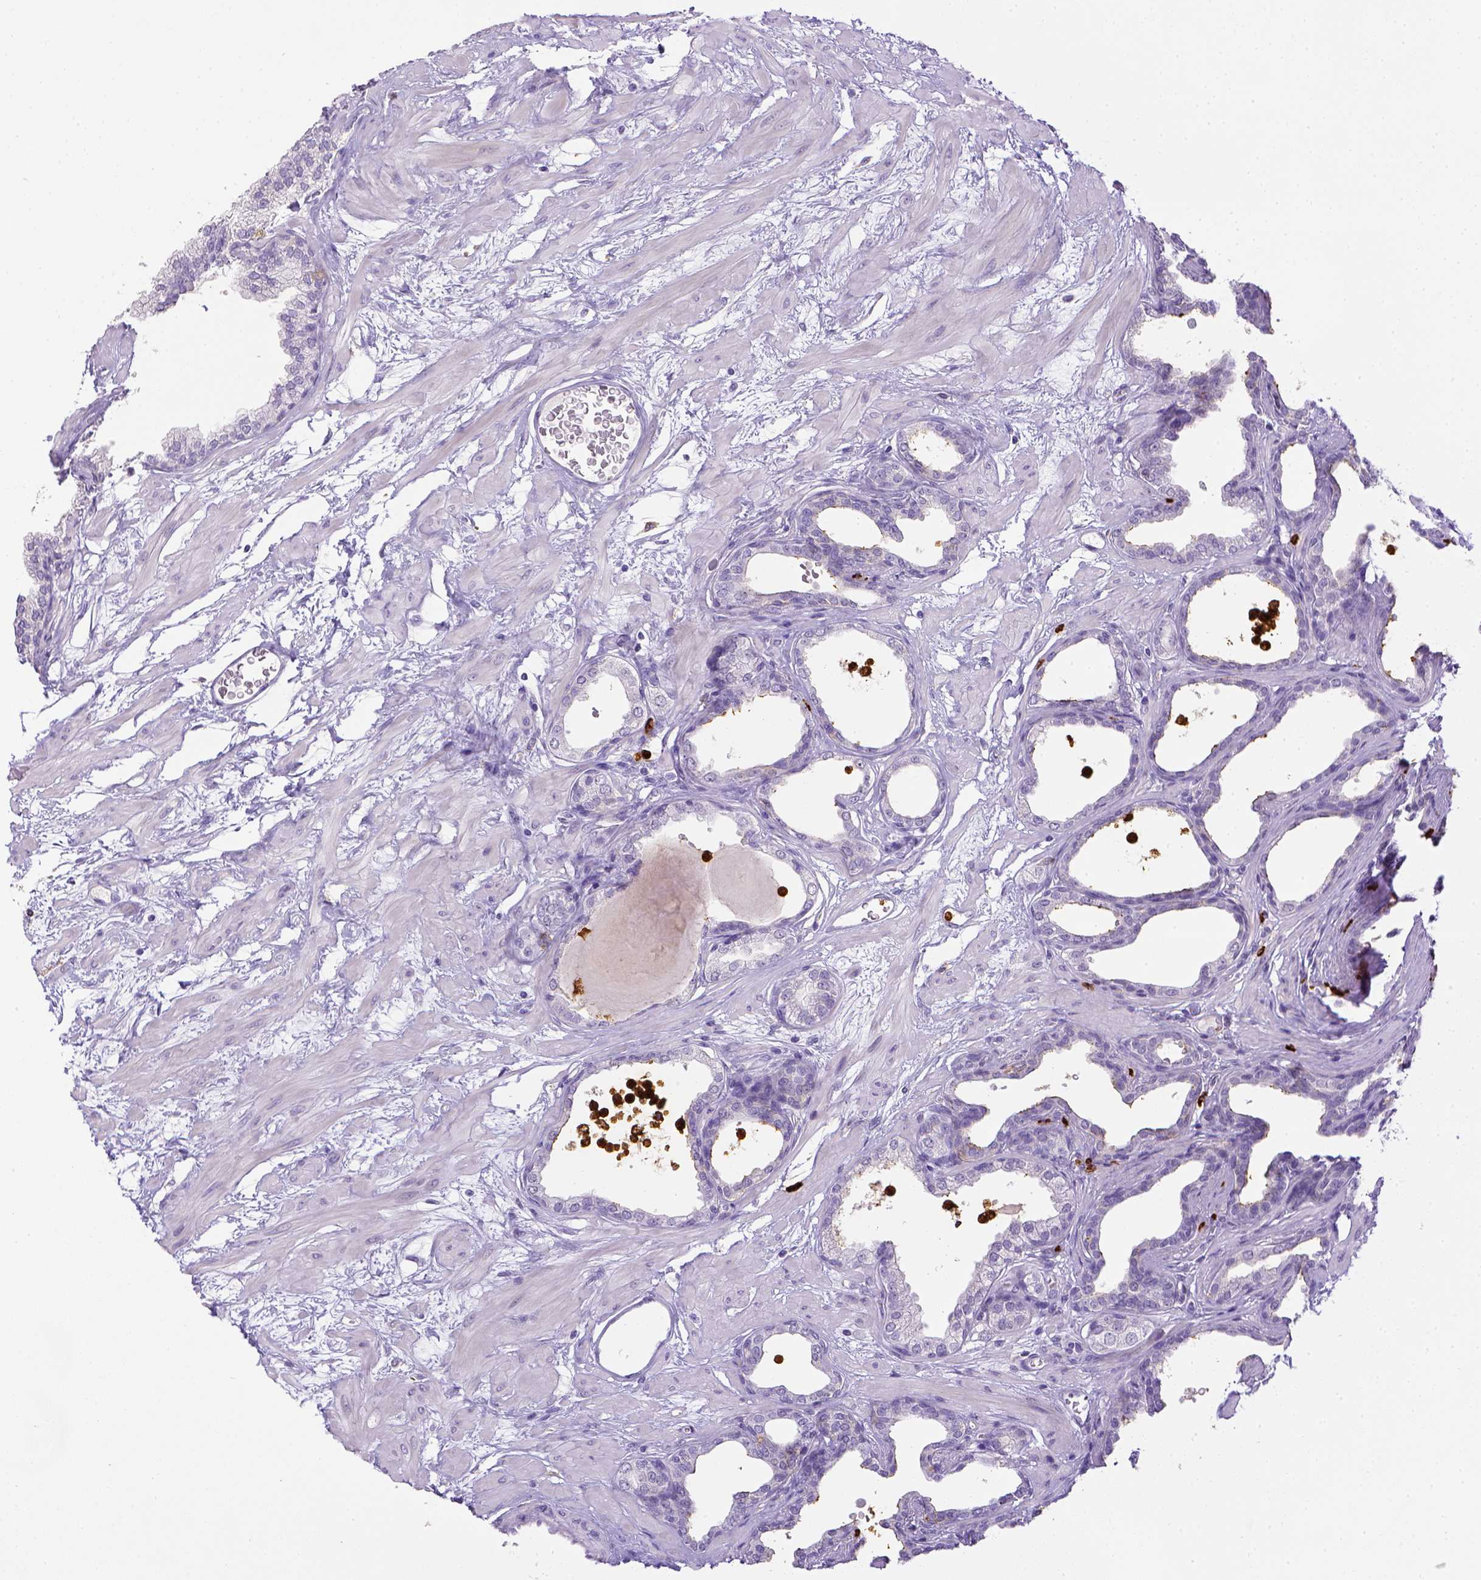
{"staining": {"intensity": "negative", "quantity": "none", "location": "none"}, "tissue": "prostate", "cell_type": "Glandular cells", "image_type": "normal", "snomed": [{"axis": "morphology", "description": "Normal tissue, NOS"}, {"axis": "topography", "description": "Prostate"}], "caption": "An IHC image of unremarkable prostate is shown. There is no staining in glandular cells of prostate.", "gene": "ITGAM", "patient": {"sex": "male", "age": 37}}